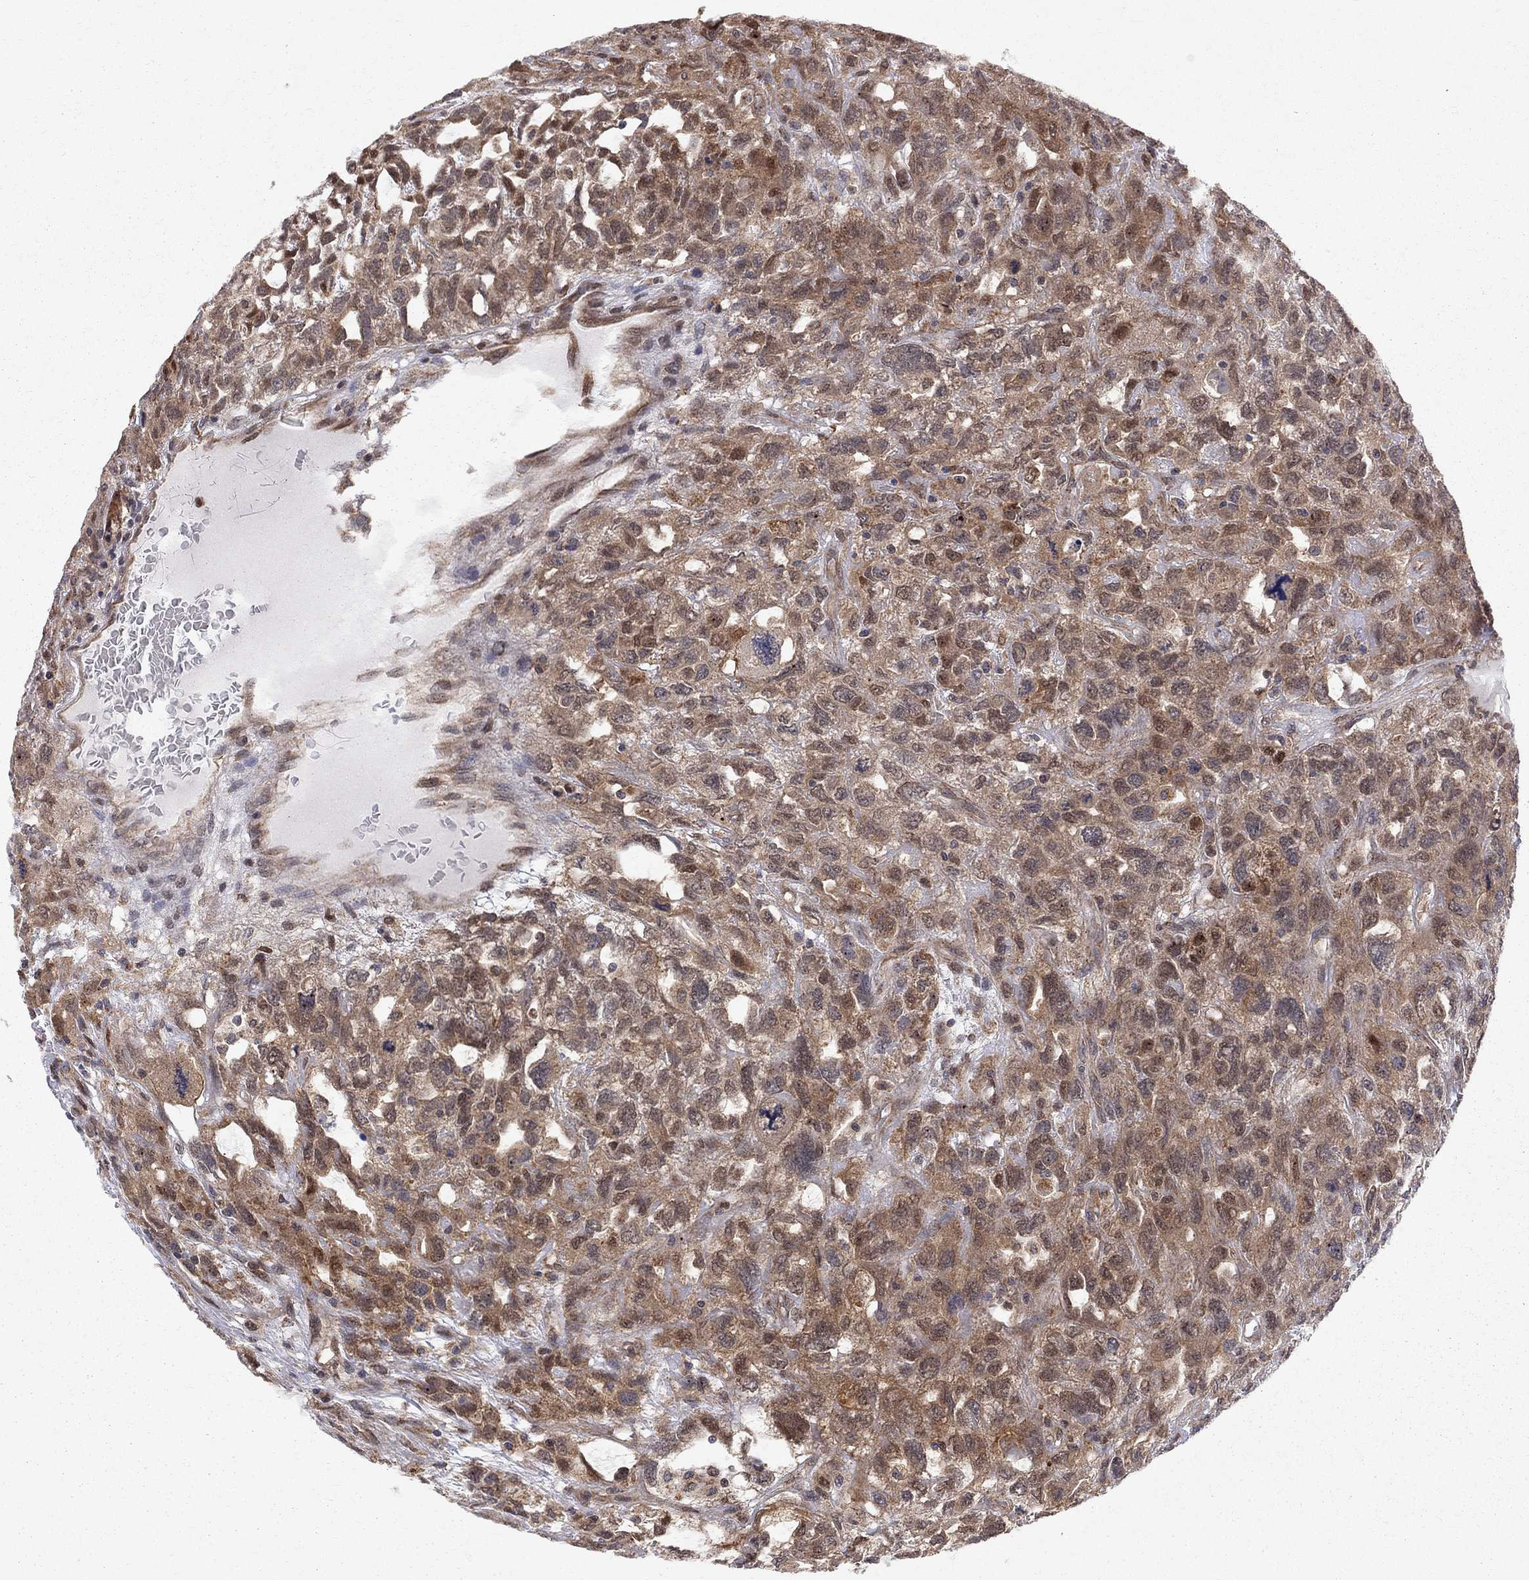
{"staining": {"intensity": "moderate", "quantity": "25%-75%", "location": "cytoplasmic/membranous"}, "tissue": "testis cancer", "cell_type": "Tumor cells", "image_type": "cancer", "snomed": [{"axis": "morphology", "description": "Seminoma, NOS"}, {"axis": "topography", "description": "Testis"}], "caption": "Moderate cytoplasmic/membranous positivity for a protein is seen in about 25%-75% of tumor cells of seminoma (testis) using immunohistochemistry (IHC).", "gene": "ELOB", "patient": {"sex": "male", "age": 52}}